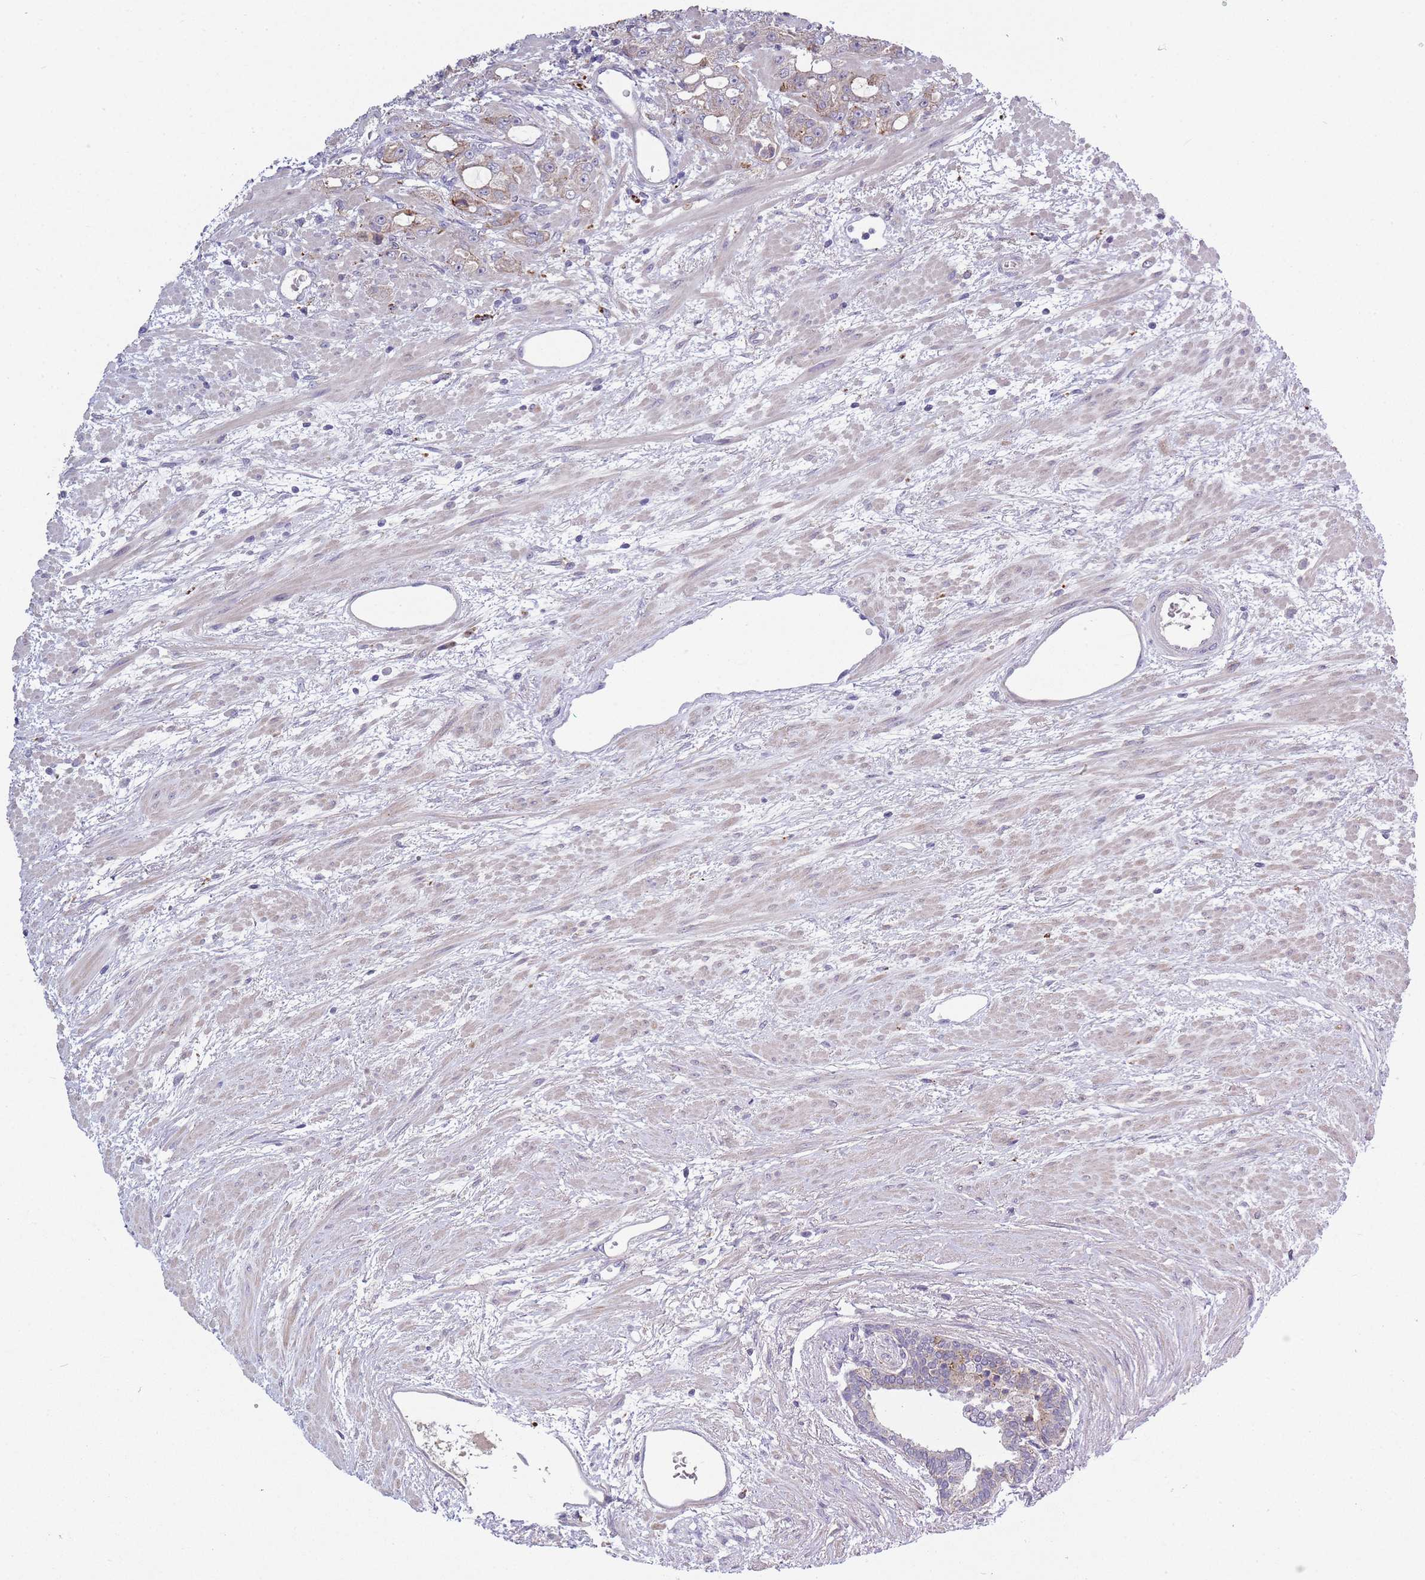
{"staining": {"intensity": "weak", "quantity": "25%-75%", "location": "cytoplasmic/membranous"}, "tissue": "prostate cancer", "cell_type": "Tumor cells", "image_type": "cancer", "snomed": [{"axis": "morphology", "description": "Adenocarcinoma, High grade"}, {"axis": "topography", "description": "Prostate"}], "caption": "Adenocarcinoma (high-grade) (prostate) stained with IHC displays weak cytoplasmic/membranous staining in approximately 25%-75% of tumor cells. (DAB (3,3'-diaminobenzidine) IHC with brightfield microscopy, high magnification).", "gene": "TRIM61", "patient": {"sex": "male", "age": 69}}